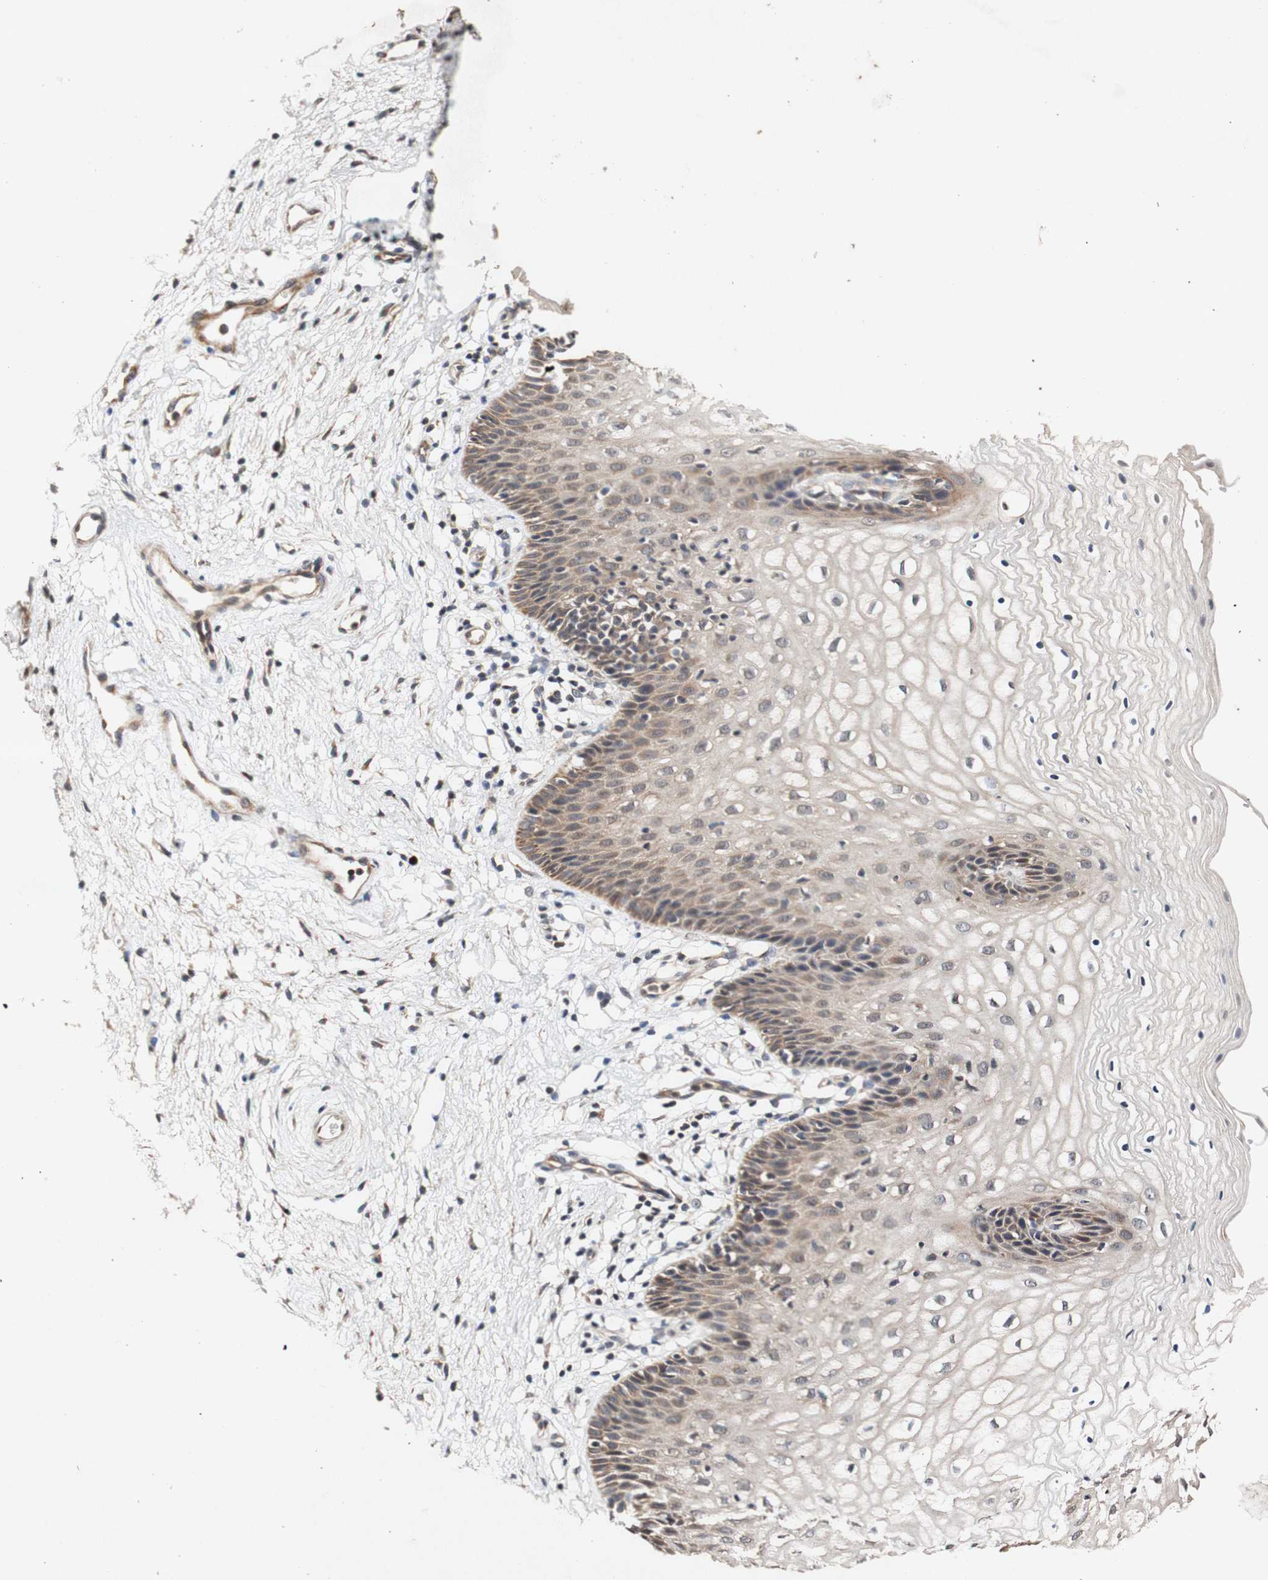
{"staining": {"intensity": "moderate", "quantity": ">75%", "location": "cytoplasmic/membranous,nuclear"}, "tissue": "vagina", "cell_type": "Squamous epithelial cells", "image_type": "normal", "snomed": [{"axis": "morphology", "description": "Normal tissue, NOS"}, {"axis": "topography", "description": "Vagina"}], "caption": "Immunohistochemical staining of benign human vagina demonstrates moderate cytoplasmic/membranous,nuclear protein staining in about >75% of squamous epithelial cells. (Brightfield microscopy of DAB IHC at high magnification).", "gene": "PIN1", "patient": {"sex": "female", "age": 34}}